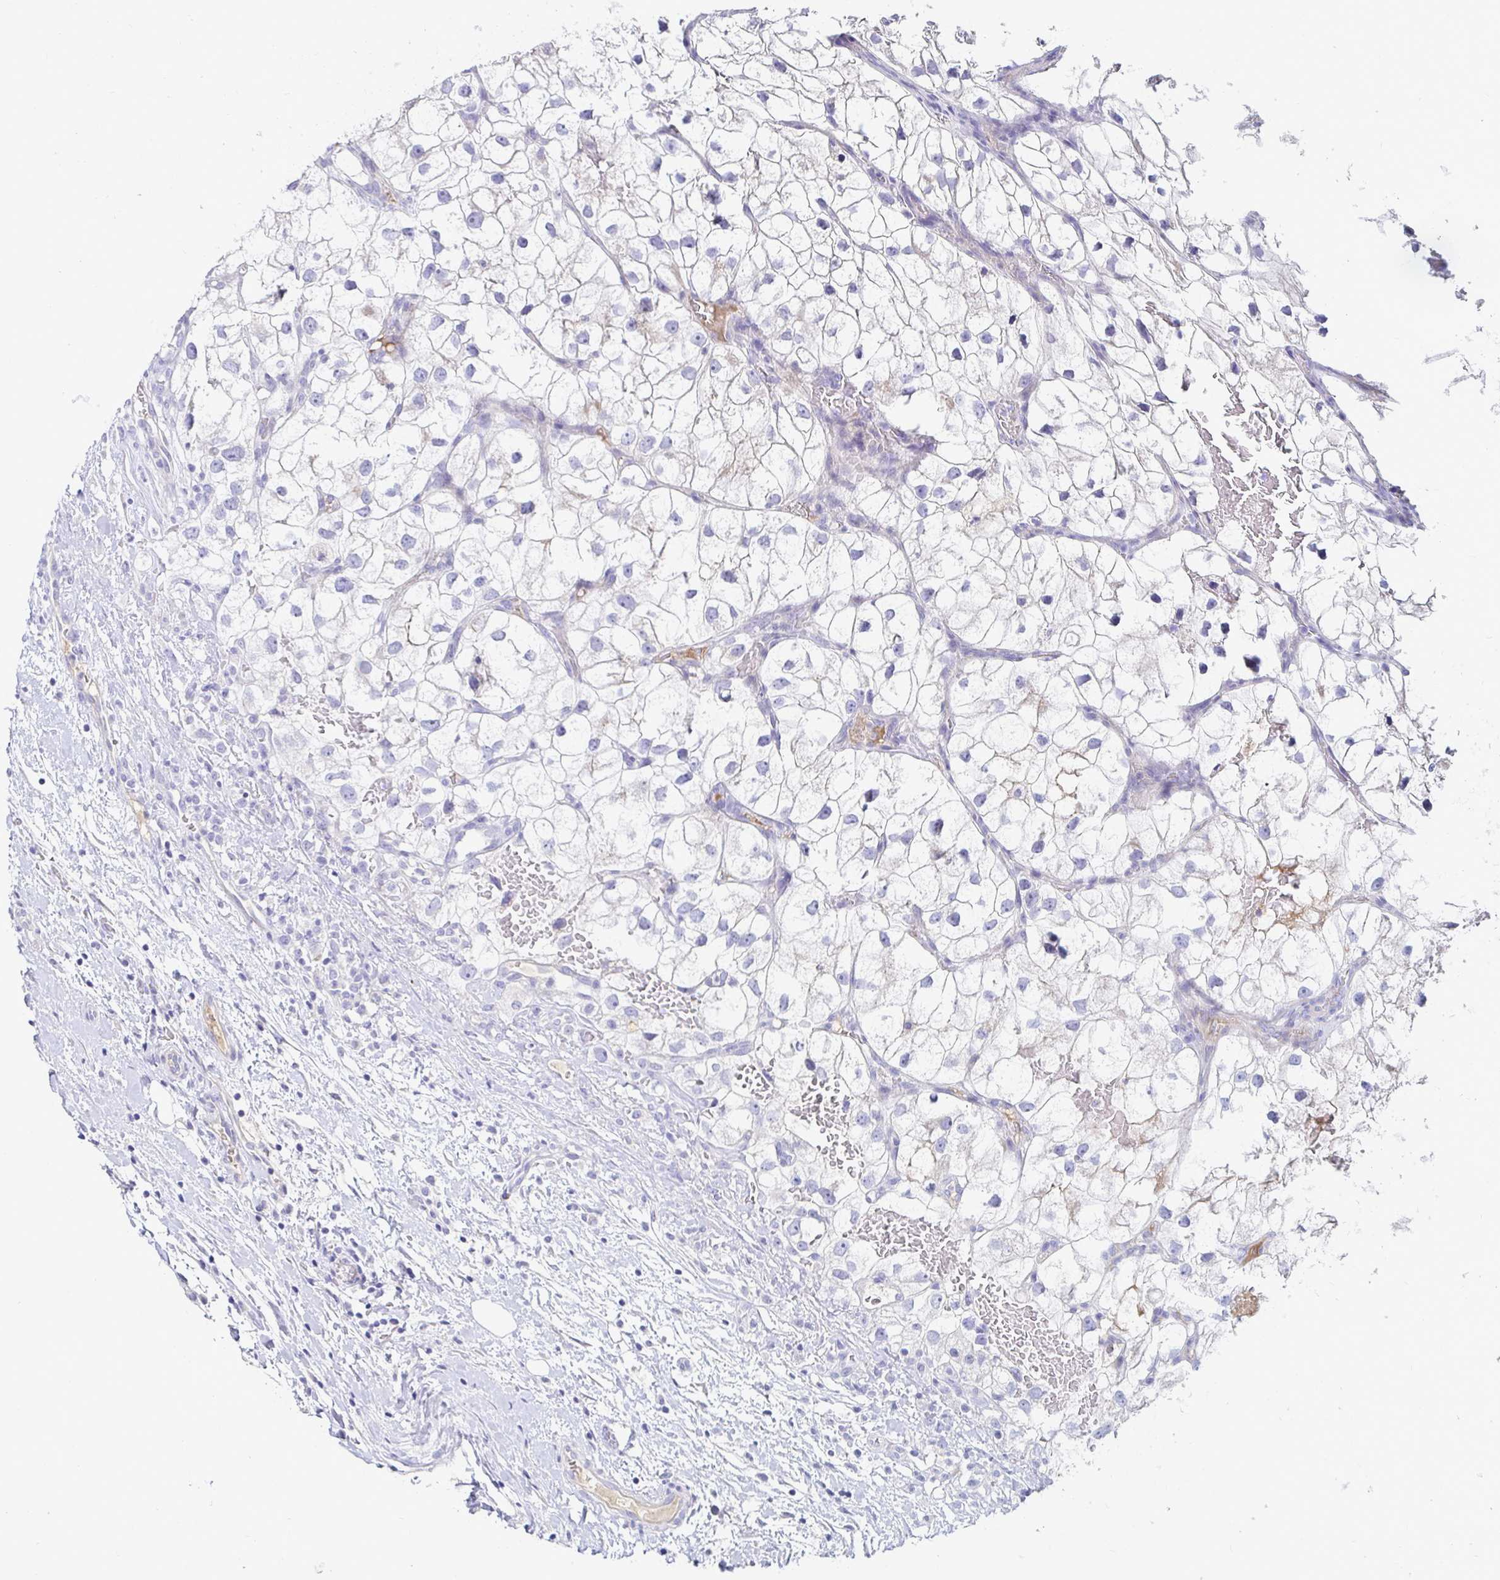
{"staining": {"intensity": "negative", "quantity": "none", "location": "none"}, "tissue": "renal cancer", "cell_type": "Tumor cells", "image_type": "cancer", "snomed": [{"axis": "morphology", "description": "Adenocarcinoma, NOS"}, {"axis": "topography", "description": "Kidney"}], "caption": "A histopathology image of human renal adenocarcinoma is negative for staining in tumor cells.", "gene": "C4orf17", "patient": {"sex": "male", "age": 59}}